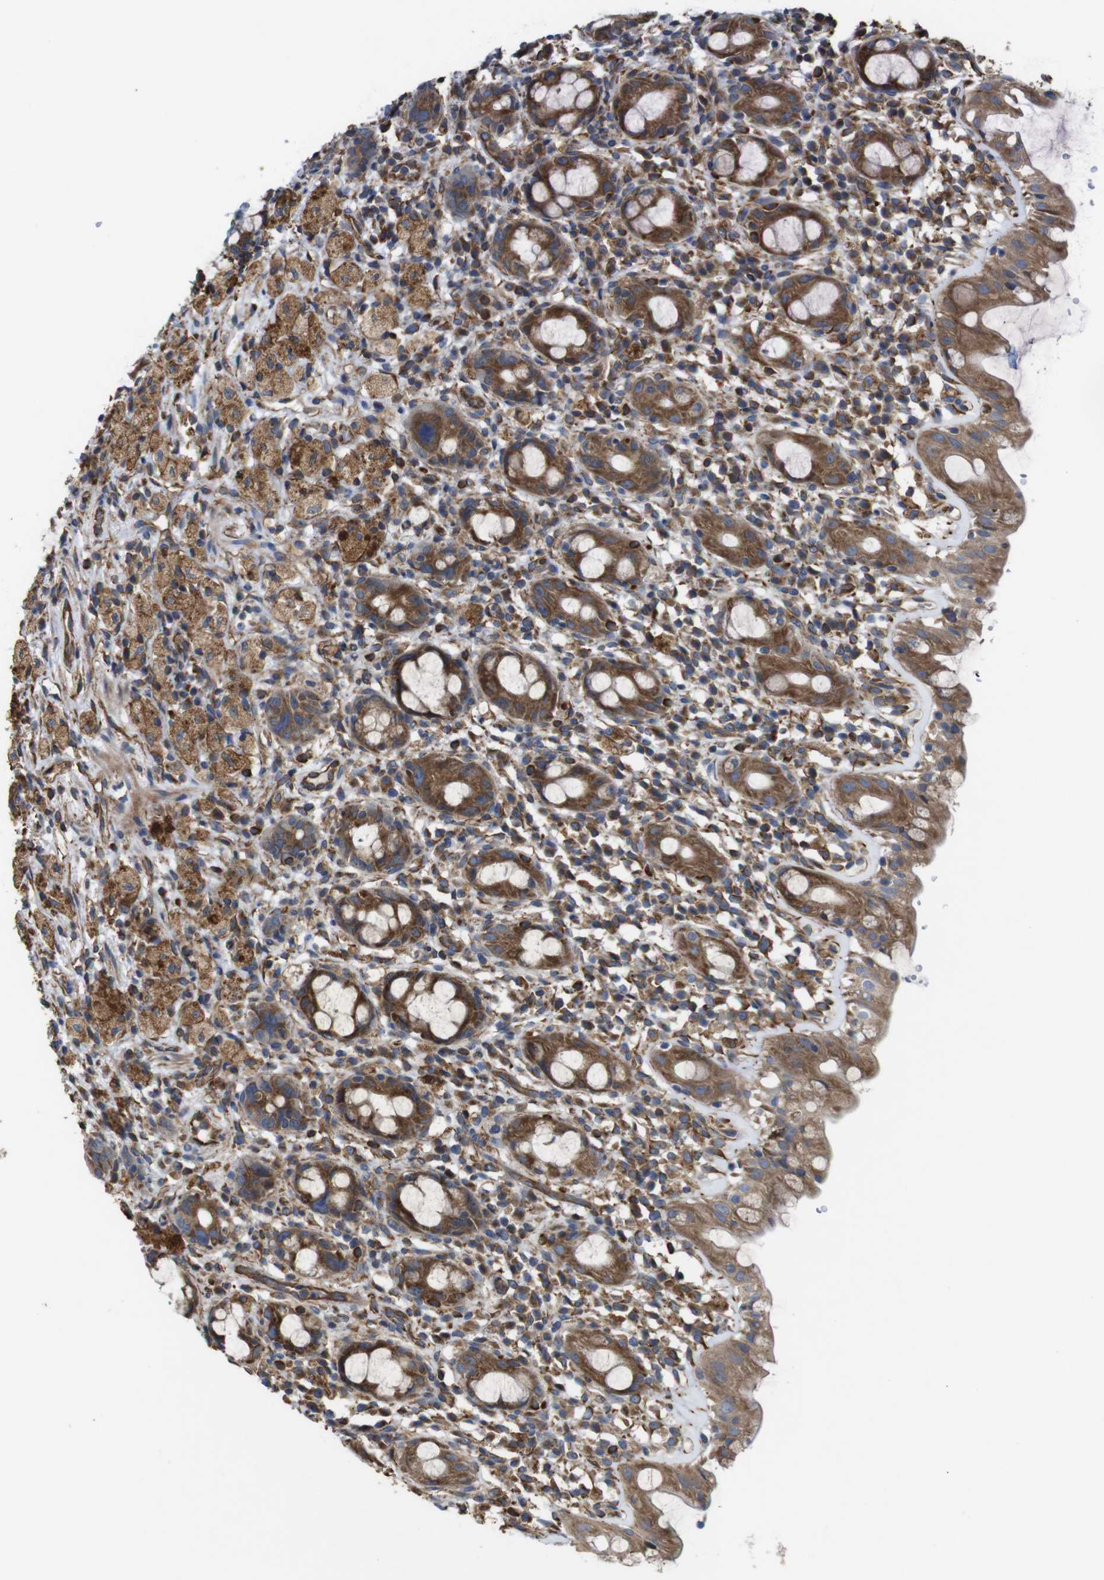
{"staining": {"intensity": "moderate", "quantity": ">75%", "location": "cytoplasmic/membranous"}, "tissue": "rectum", "cell_type": "Glandular cells", "image_type": "normal", "snomed": [{"axis": "morphology", "description": "Normal tissue, NOS"}, {"axis": "topography", "description": "Rectum"}], "caption": "Immunohistochemical staining of benign rectum reveals >75% levels of moderate cytoplasmic/membranous protein positivity in about >75% of glandular cells. (DAB = brown stain, brightfield microscopy at high magnification).", "gene": "POMK", "patient": {"sex": "male", "age": 44}}